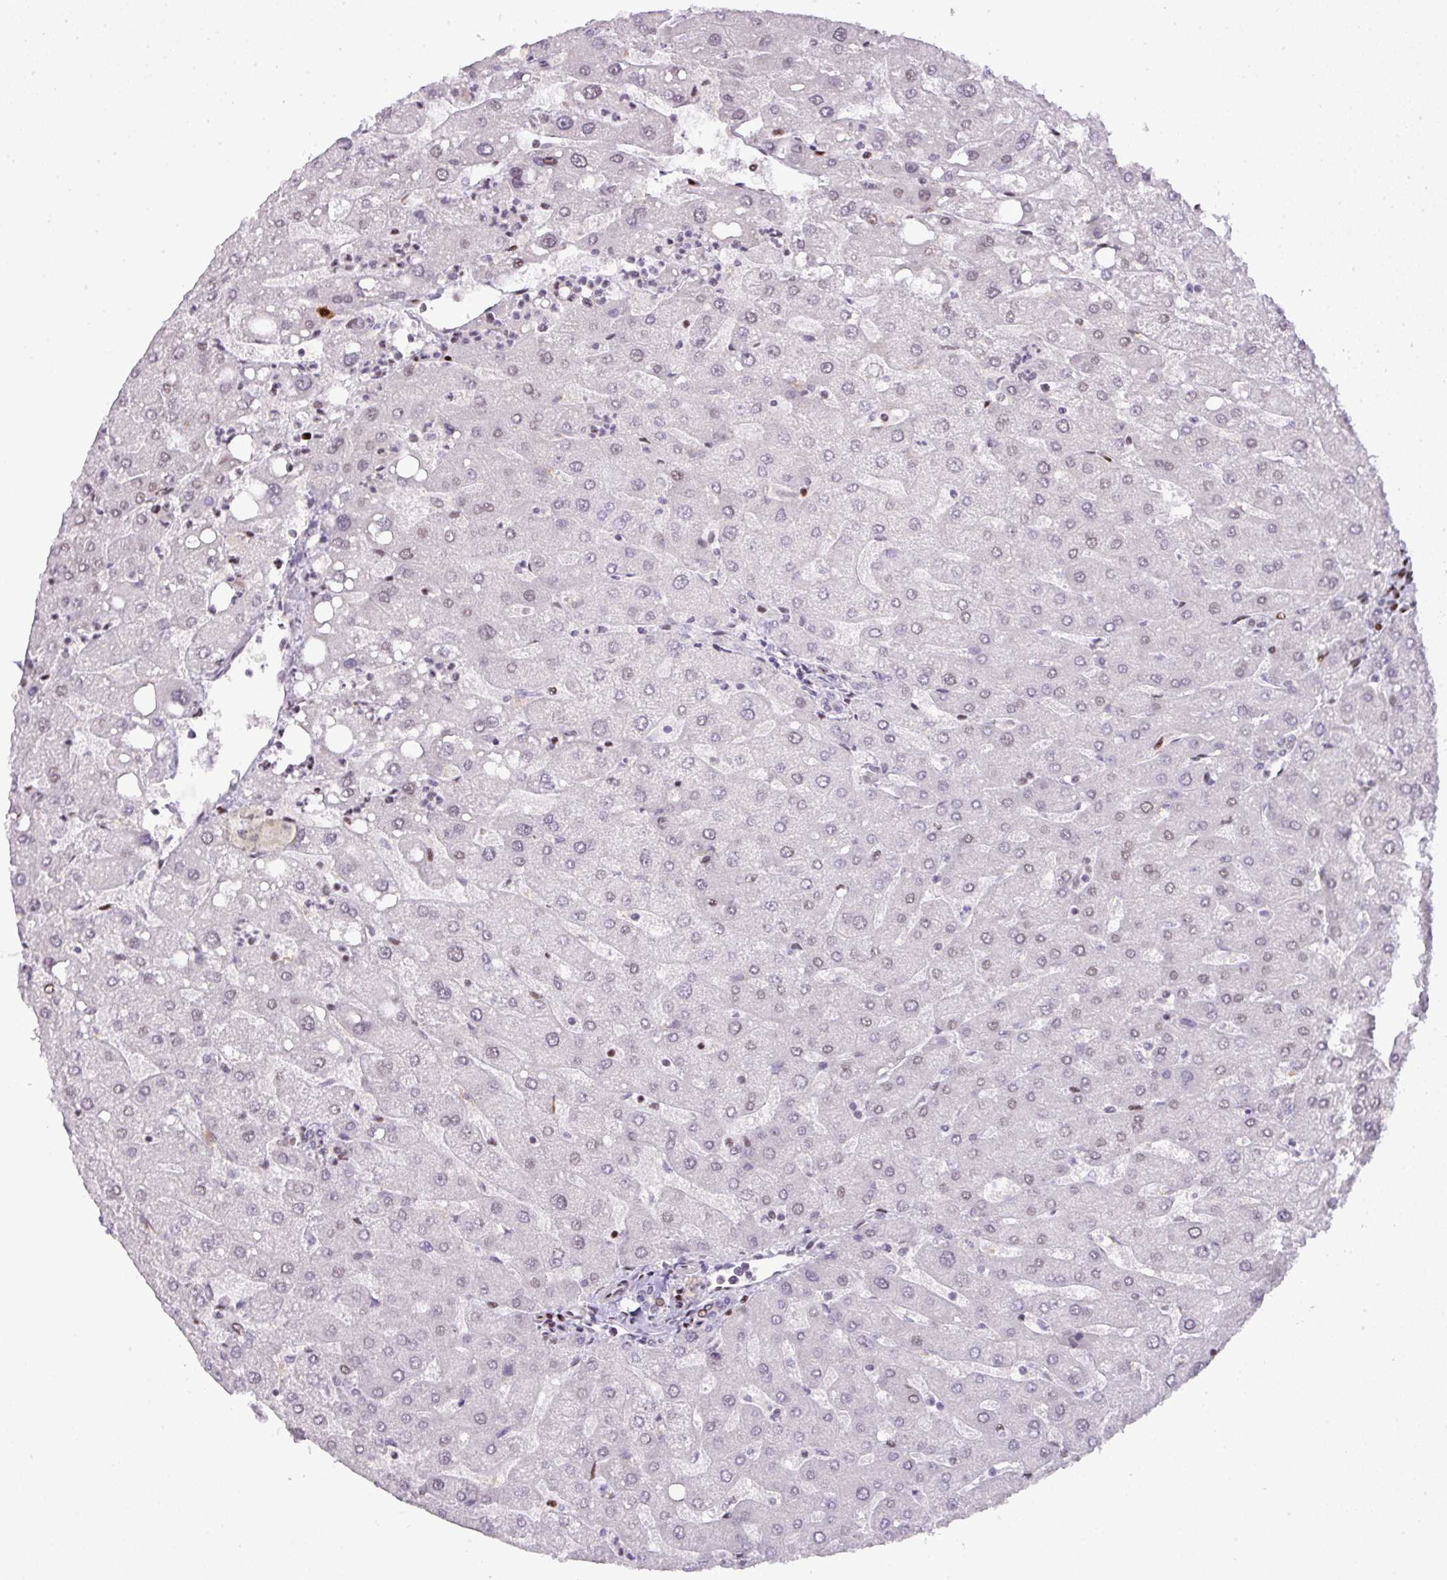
{"staining": {"intensity": "weak", "quantity": "<25%", "location": "nuclear"}, "tissue": "liver", "cell_type": "Cholangiocytes", "image_type": "normal", "snomed": [{"axis": "morphology", "description": "Normal tissue, NOS"}, {"axis": "topography", "description": "Liver"}], "caption": "Liver was stained to show a protein in brown. There is no significant positivity in cholangiocytes. (DAB (3,3'-diaminobenzidine) immunohistochemistry (IHC) with hematoxylin counter stain).", "gene": "MYSM1", "patient": {"sex": "male", "age": 67}}